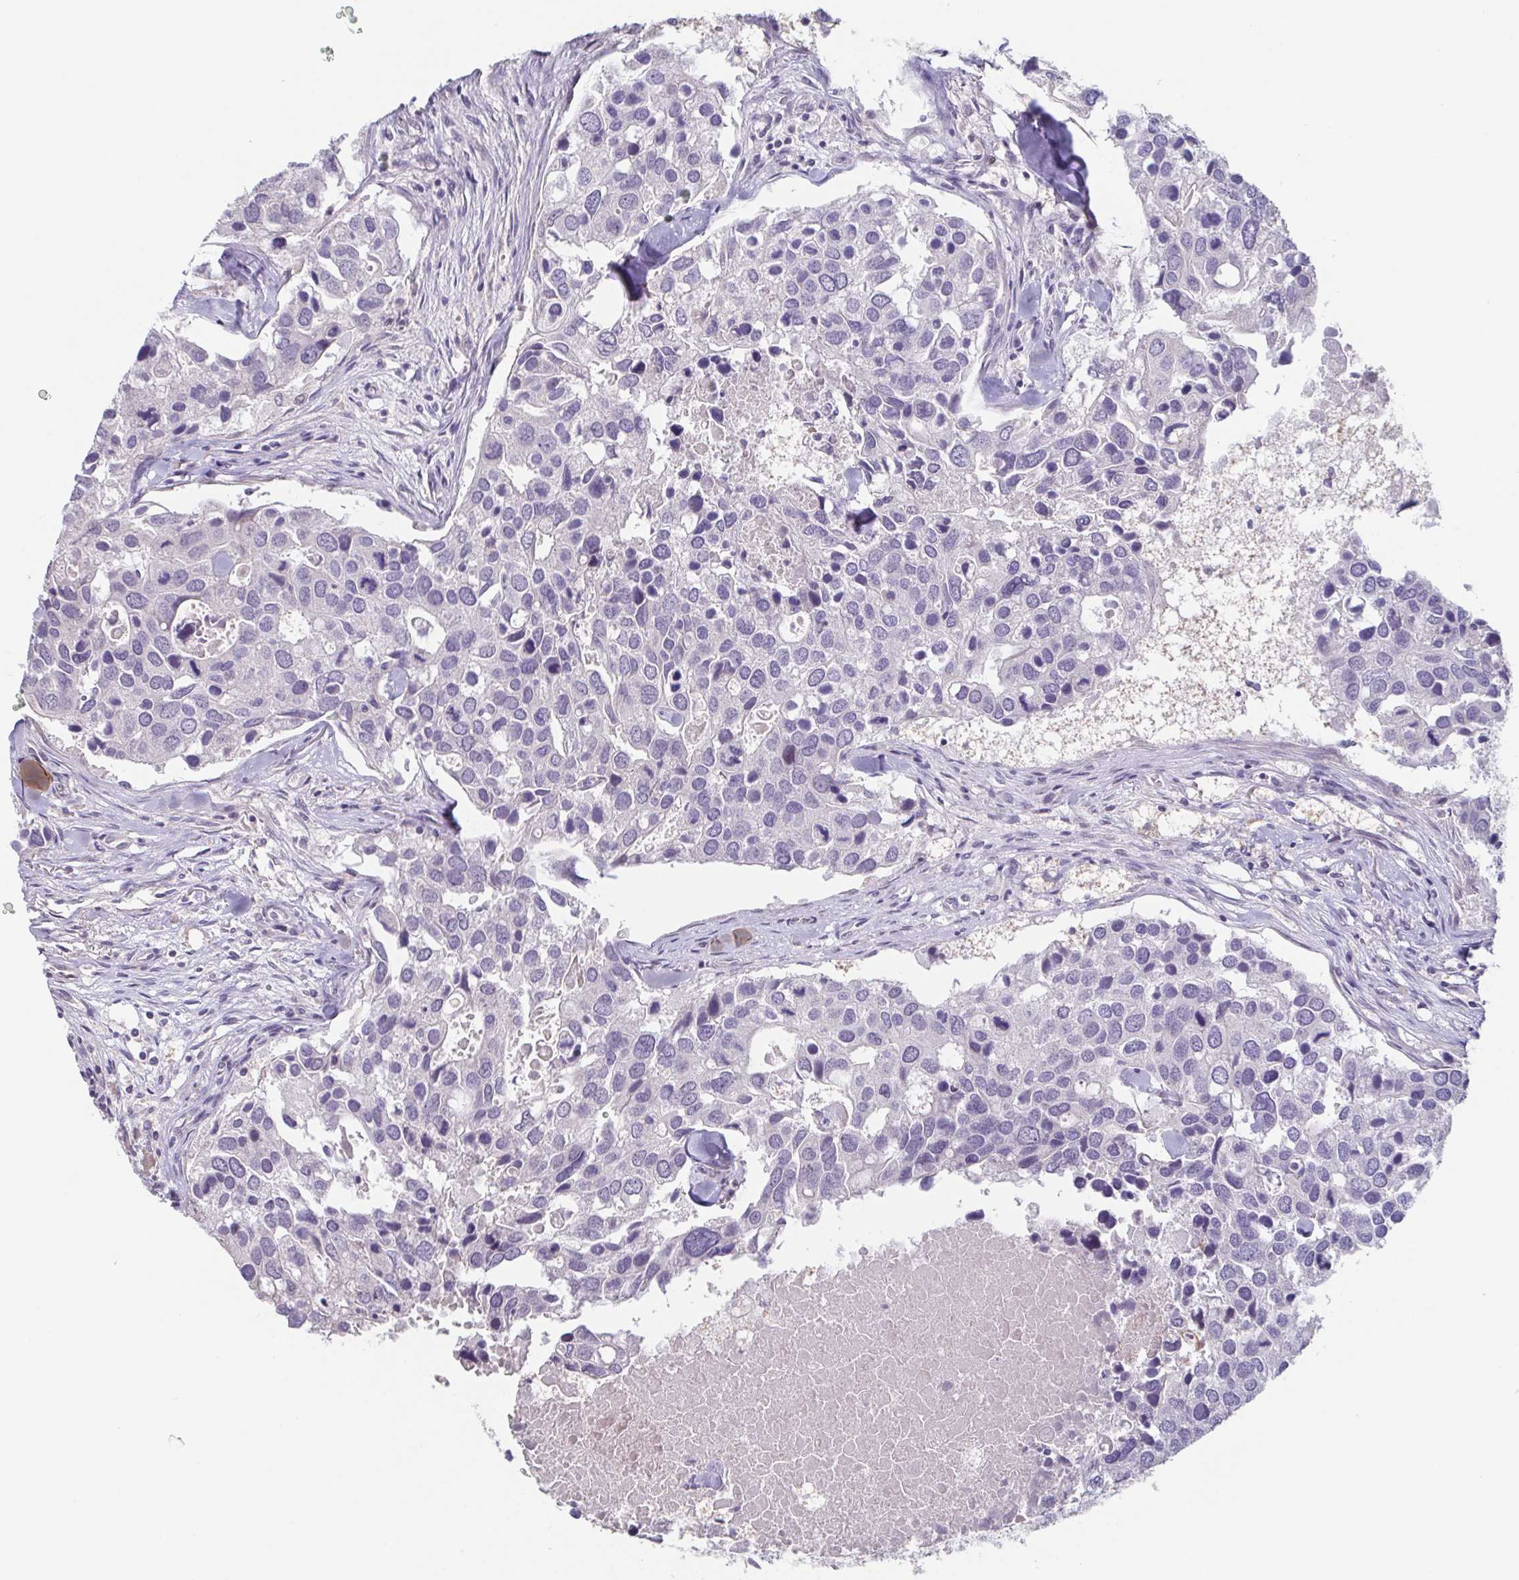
{"staining": {"intensity": "negative", "quantity": "none", "location": "none"}, "tissue": "breast cancer", "cell_type": "Tumor cells", "image_type": "cancer", "snomed": [{"axis": "morphology", "description": "Duct carcinoma"}, {"axis": "topography", "description": "Breast"}], "caption": "There is no significant staining in tumor cells of intraductal carcinoma (breast).", "gene": "GHRL", "patient": {"sex": "female", "age": 83}}